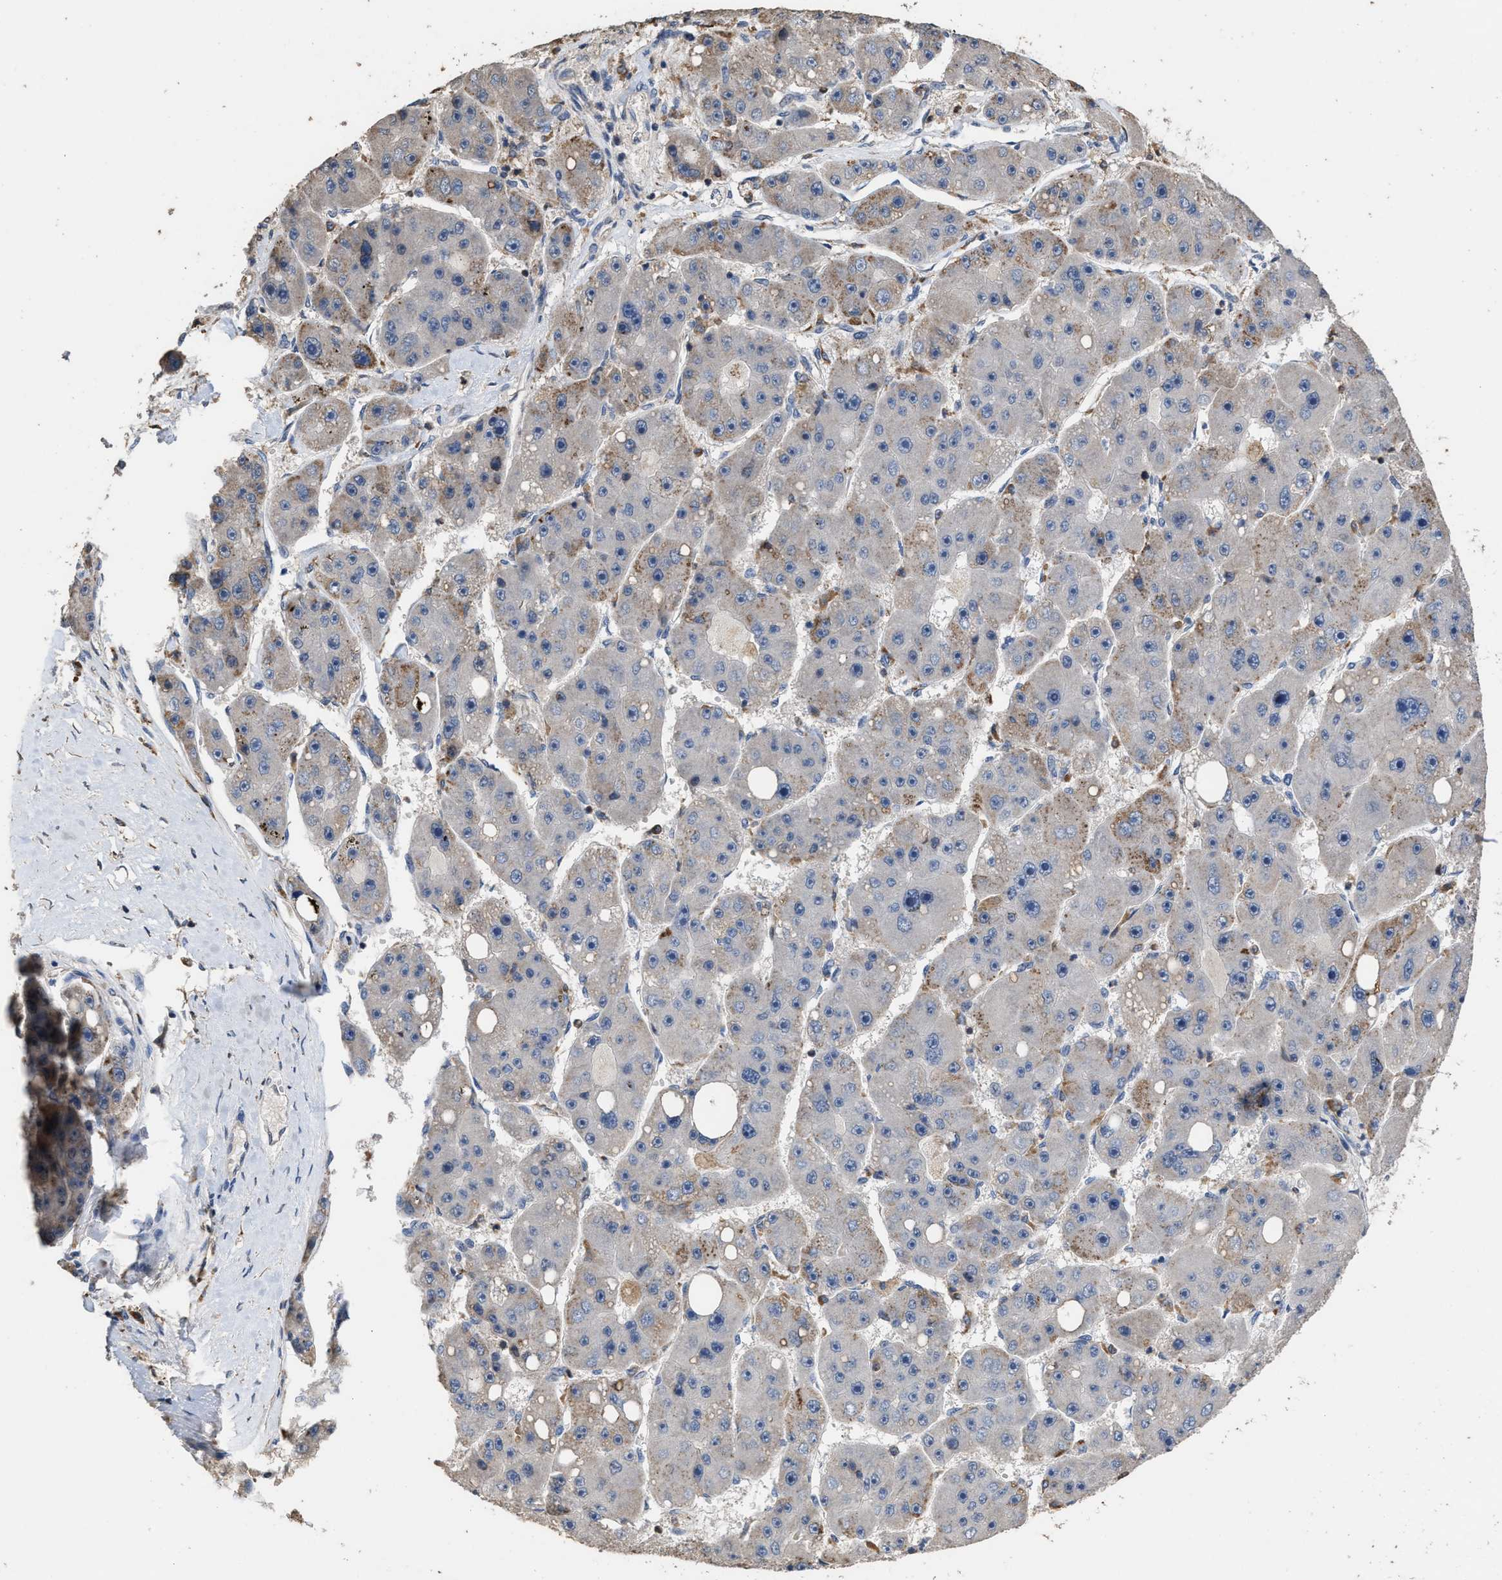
{"staining": {"intensity": "negative", "quantity": "none", "location": "none"}, "tissue": "liver cancer", "cell_type": "Tumor cells", "image_type": "cancer", "snomed": [{"axis": "morphology", "description": "Carcinoma, Hepatocellular, NOS"}, {"axis": "topography", "description": "Liver"}], "caption": "Protein analysis of liver hepatocellular carcinoma demonstrates no significant expression in tumor cells.", "gene": "TDRKH", "patient": {"sex": "female", "age": 61}}